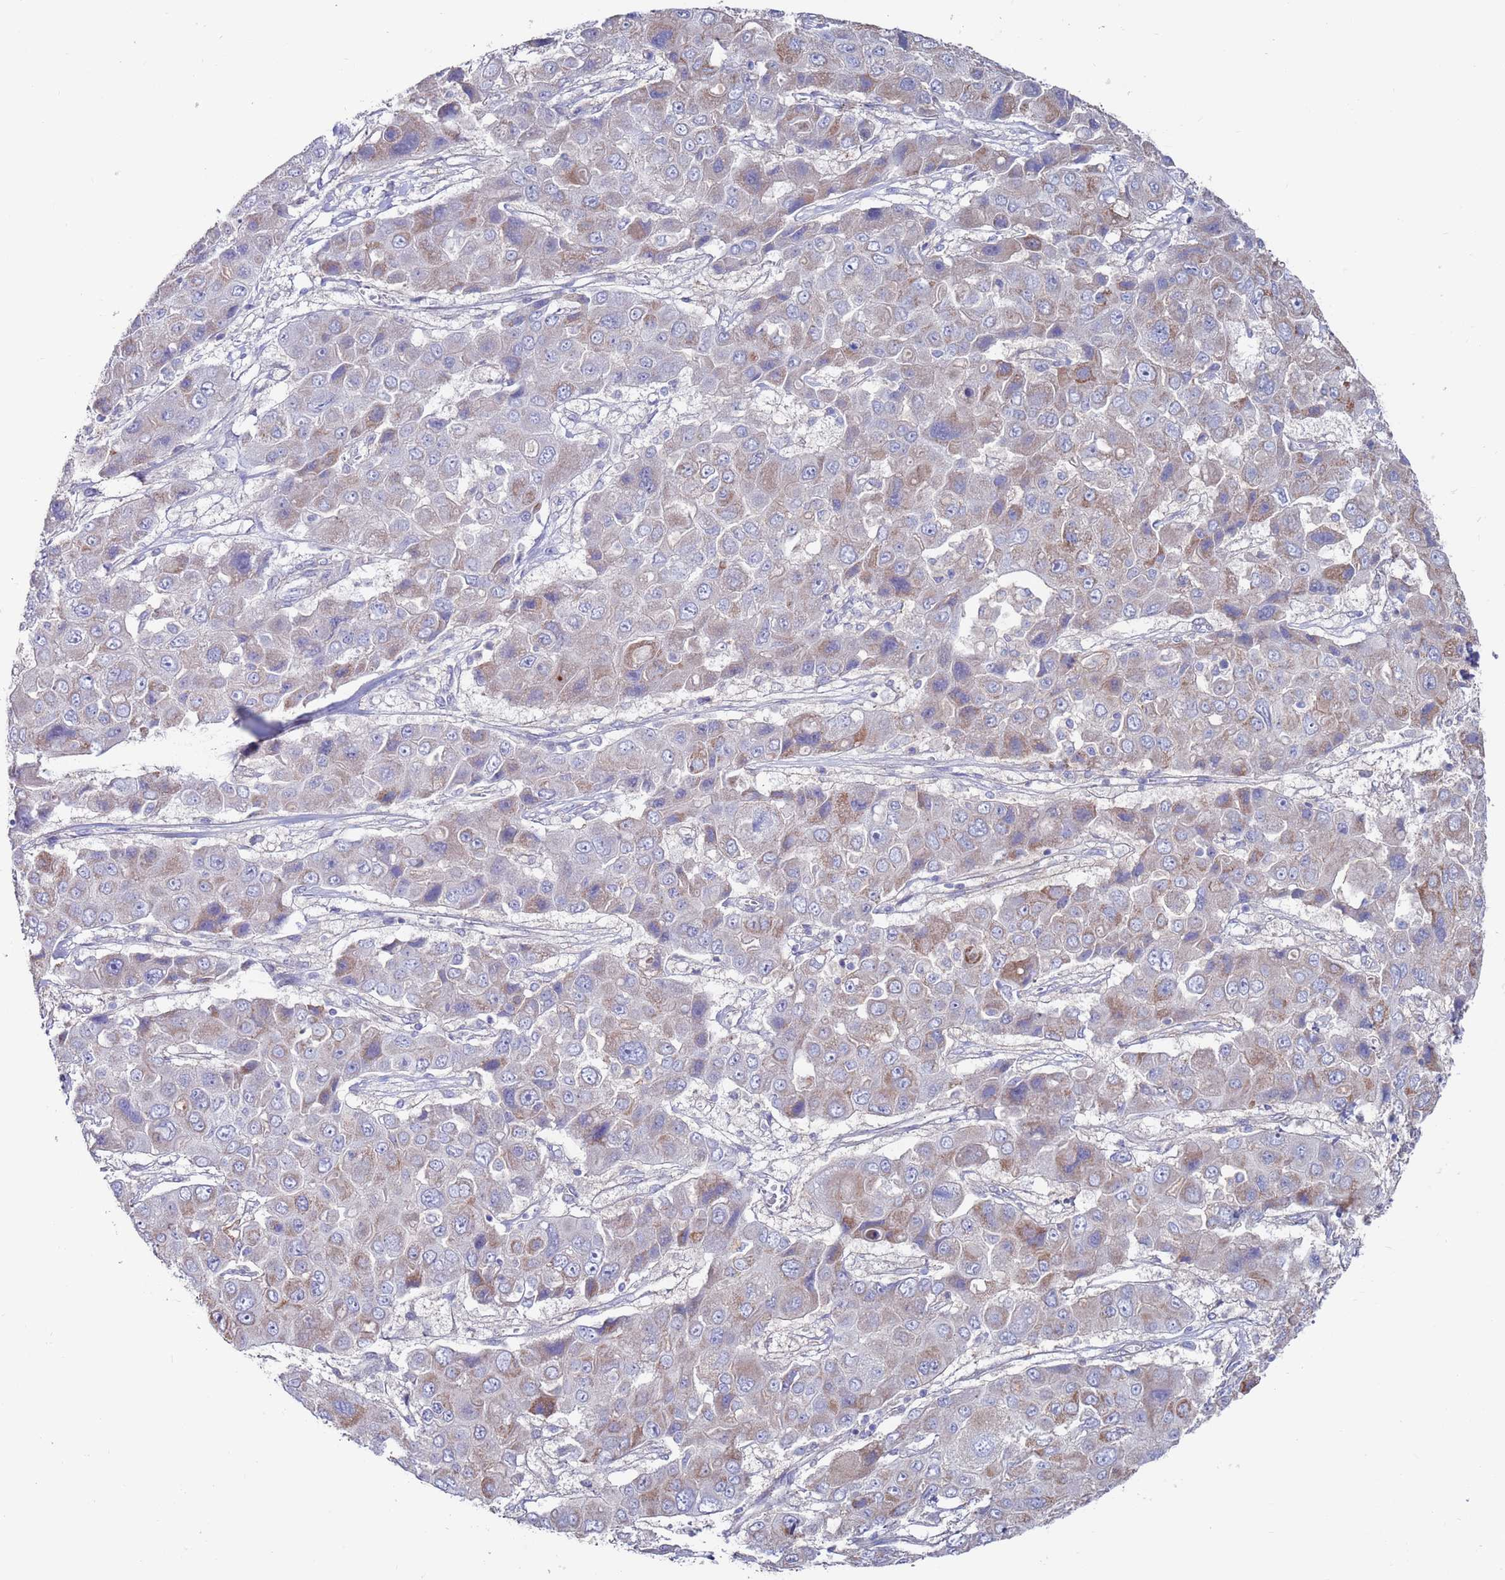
{"staining": {"intensity": "moderate", "quantity": "<25%", "location": "cytoplasmic/membranous"}, "tissue": "liver cancer", "cell_type": "Tumor cells", "image_type": "cancer", "snomed": [{"axis": "morphology", "description": "Cholangiocarcinoma"}, {"axis": "topography", "description": "Liver"}], "caption": "Liver cancer (cholangiocarcinoma) stained with DAB immunohistochemistry exhibits low levels of moderate cytoplasmic/membranous staining in about <25% of tumor cells.", "gene": "KRTCAP3", "patient": {"sex": "male", "age": 67}}